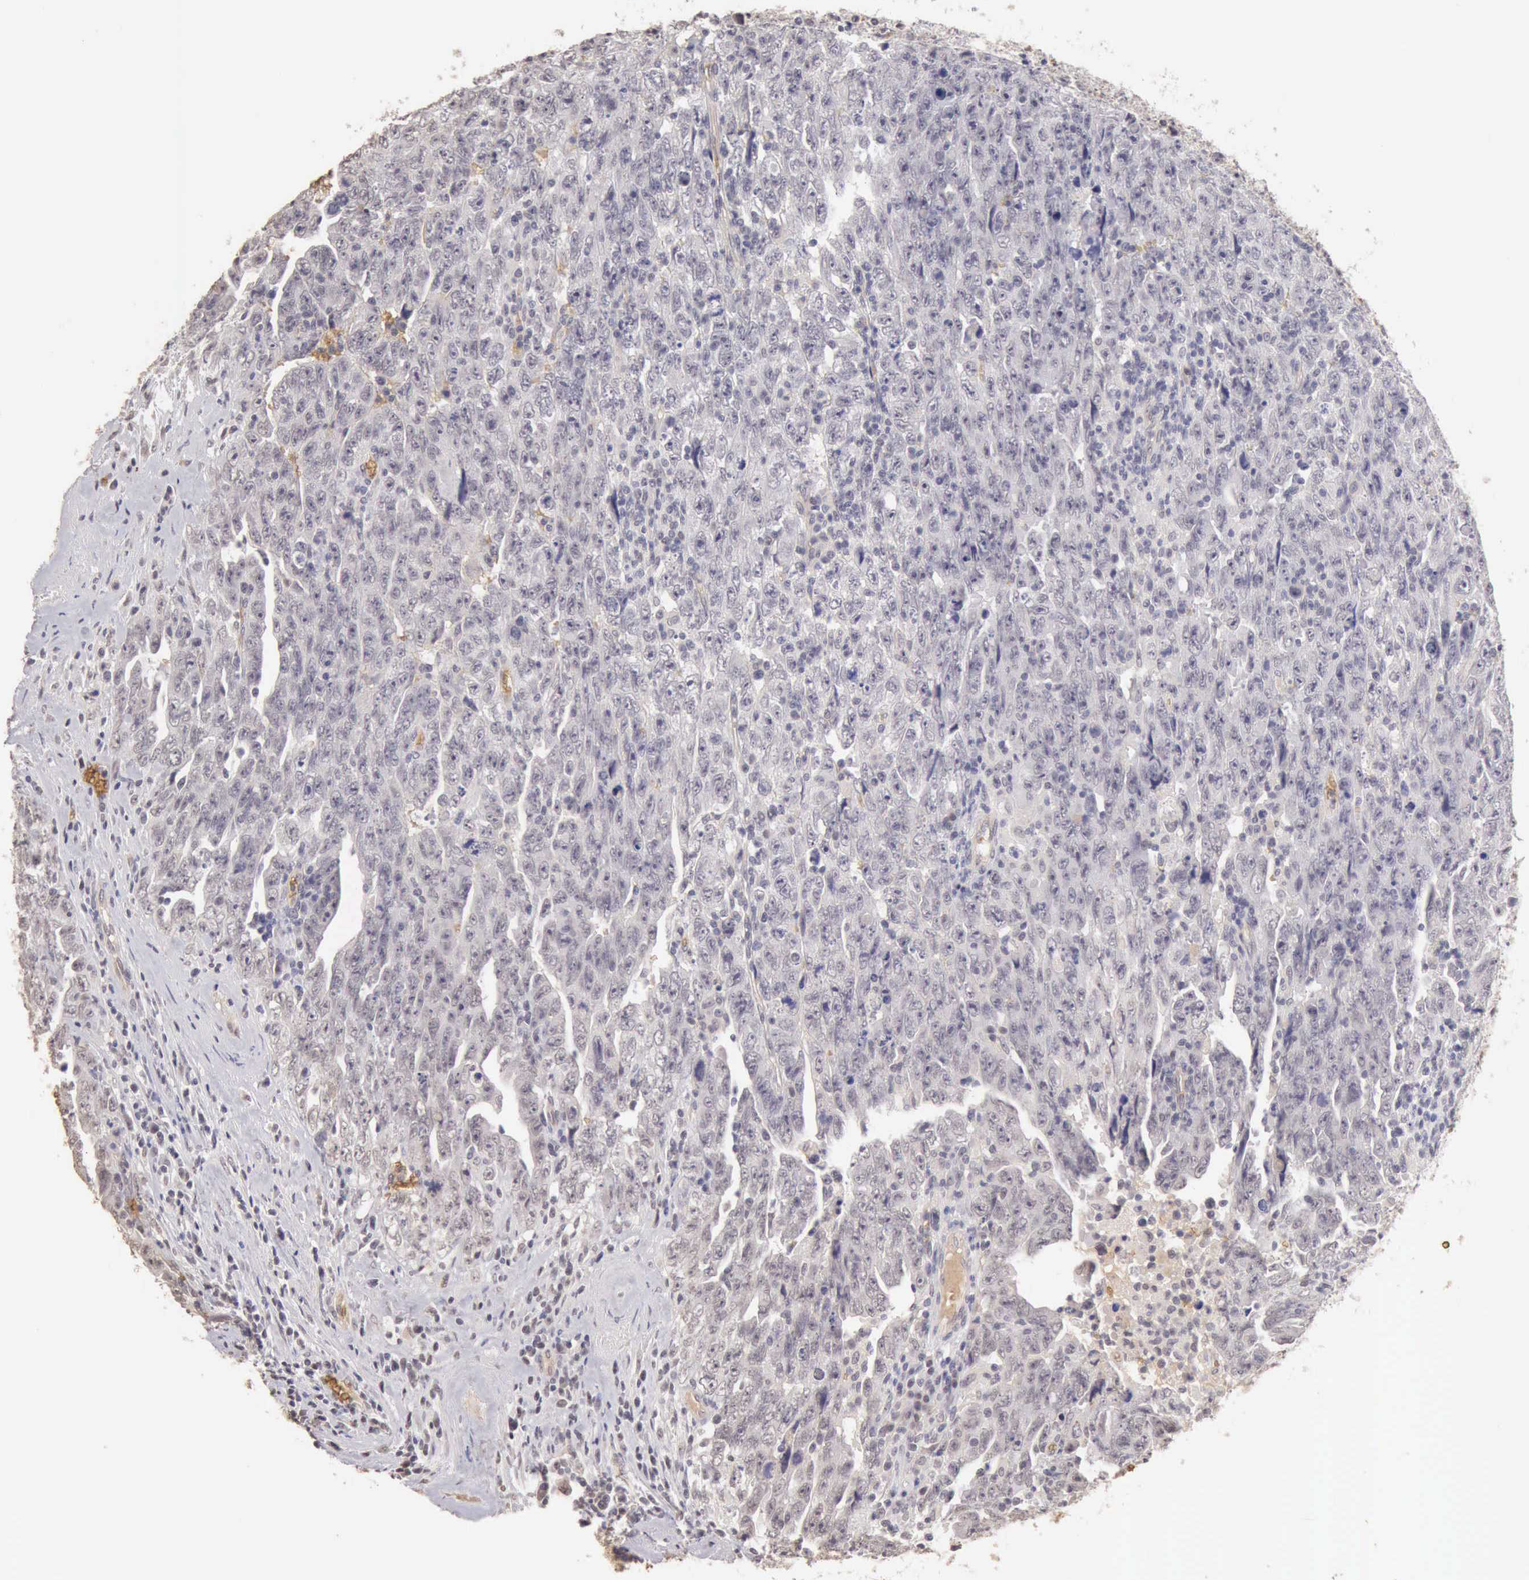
{"staining": {"intensity": "negative", "quantity": "none", "location": "none"}, "tissue": "testis cancer", "cell_type": "Tumor cells", "image_type": "cancer", "snomed": [{"axis": "morphology", "description": "Carcinoma, Embryonal, NOS"}, {"axis": "topography", "description": "Testis"}], "caption": "Tumor cells show no significant protein expression in testis cancer (embryonal carcinoma).", "gene": "CFI", "patient": {"sex": "male", "age": 28}}